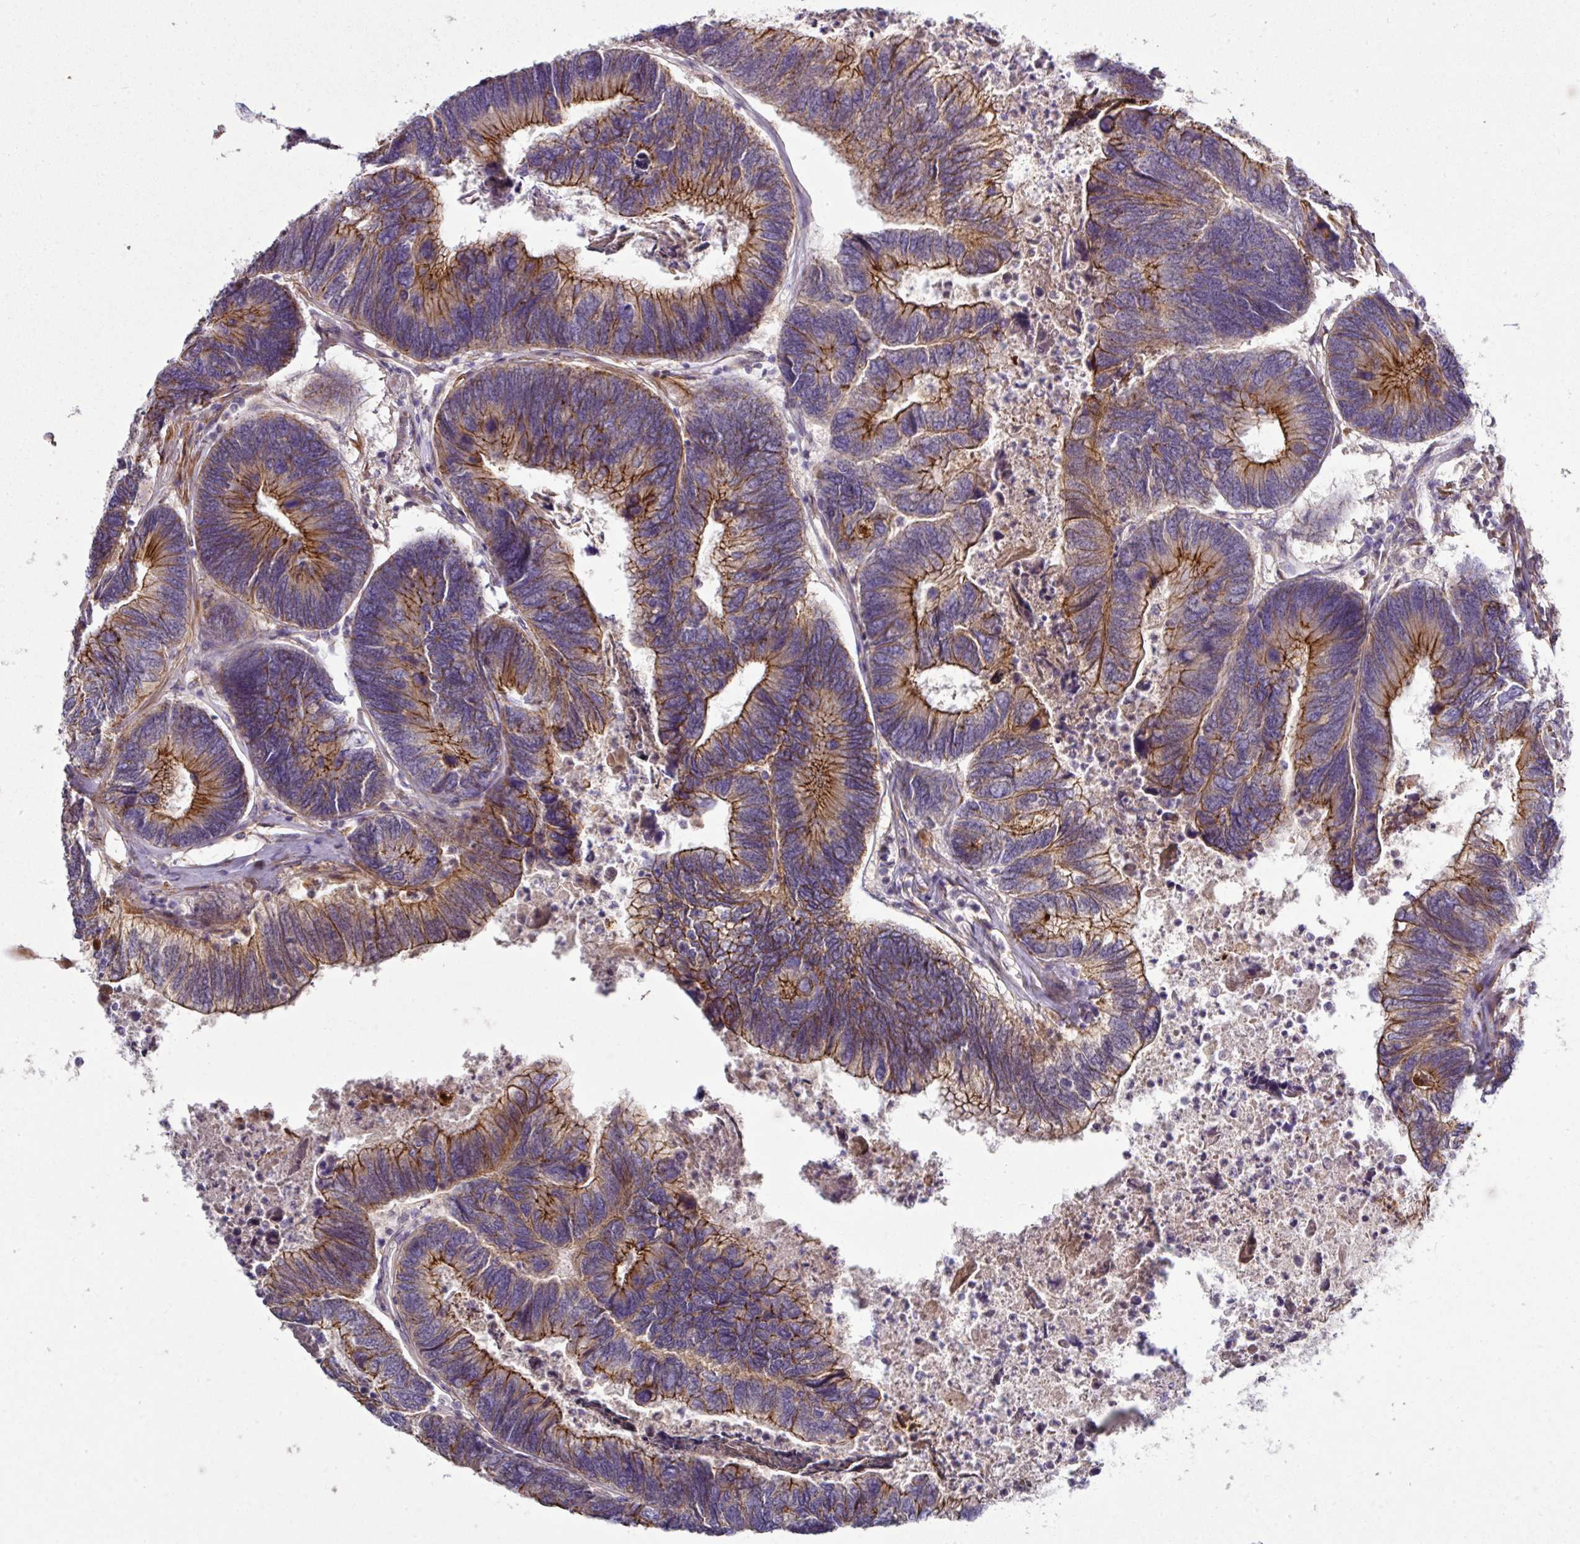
{"staining": {"intensity": "moderate", "quantity": ">75%", "location": "cytoplasmic/membranous"}, "tissue": "colorectal cancer", "cell_type": "Tumor cells", "image_type": "cancer", "snomed": [{"axis": "morphology", "description": "Adenocarcinoma, NOS"}, {"axis": "topography", "description": "Colon"}], "caption": "A medium amount of moderate cytoplasmic/membranous positivity is present in about >75% of tumor cells in colorectal adenocarcinoma tissue. (Brightfield microscopy of DAB IHC at high magnification).", "gene": "GAN", "patient": {"sex": "female", "age": 67}}